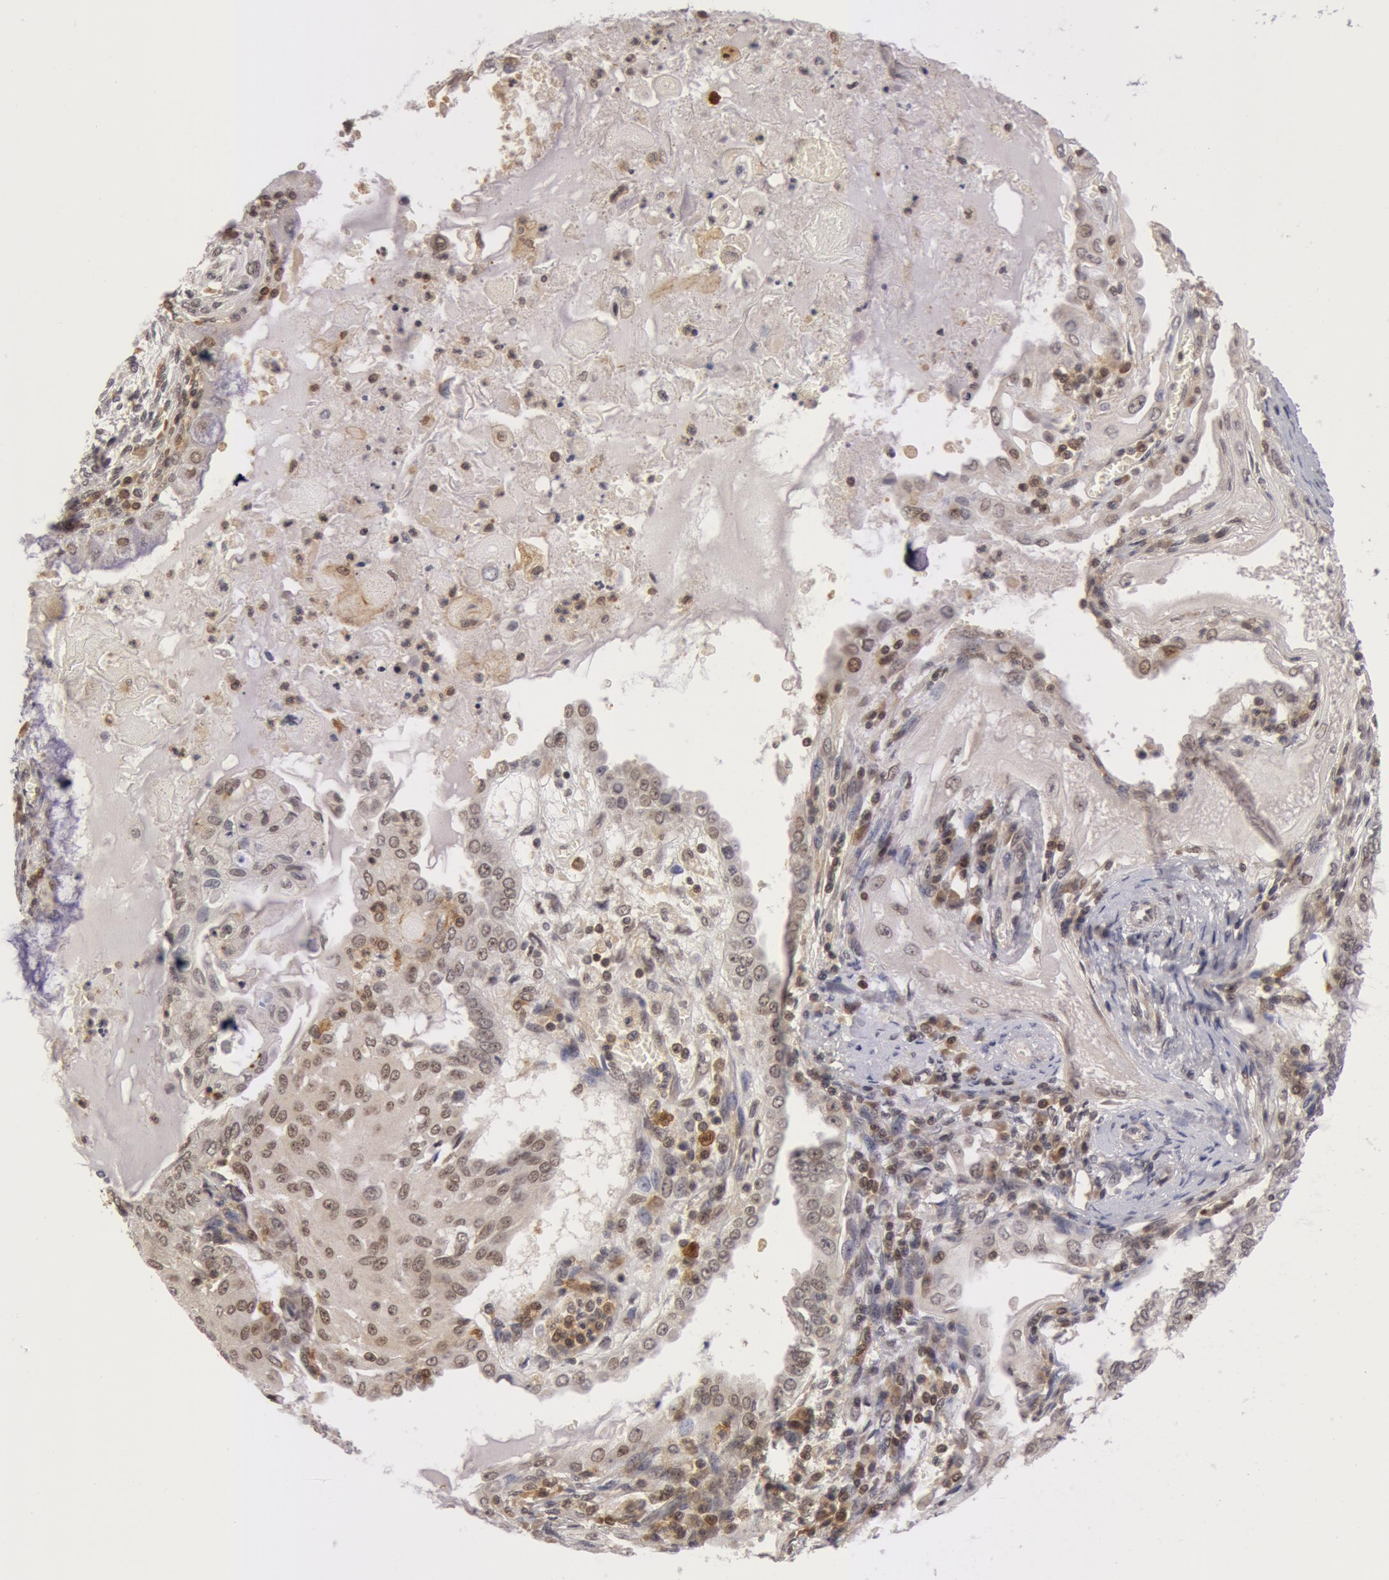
{"staining": {"intensity": "weak", "quantity": "25%-75%", "location": "nuclear"}, "tissue": "endometrial cancer", "cell_type": "Tumor cells", "image_type": "cancer", "snomed": [{"axis": "morphology", "description": "Adenocarcinoma, NOS"}, {"axis": "topography", "description": "Endometrium"}], "caption": "Endometrial cancer stained with IHC exhibits weak nuclear staining in approximately 25%-75% of tumor cells. The staining was performed using DAB, with brown indicating positive protein expression. Nuclei are stained blue with hematoxylin.", "gene": "ZNF350", "patient": {"sex": "female", "age": 79}}